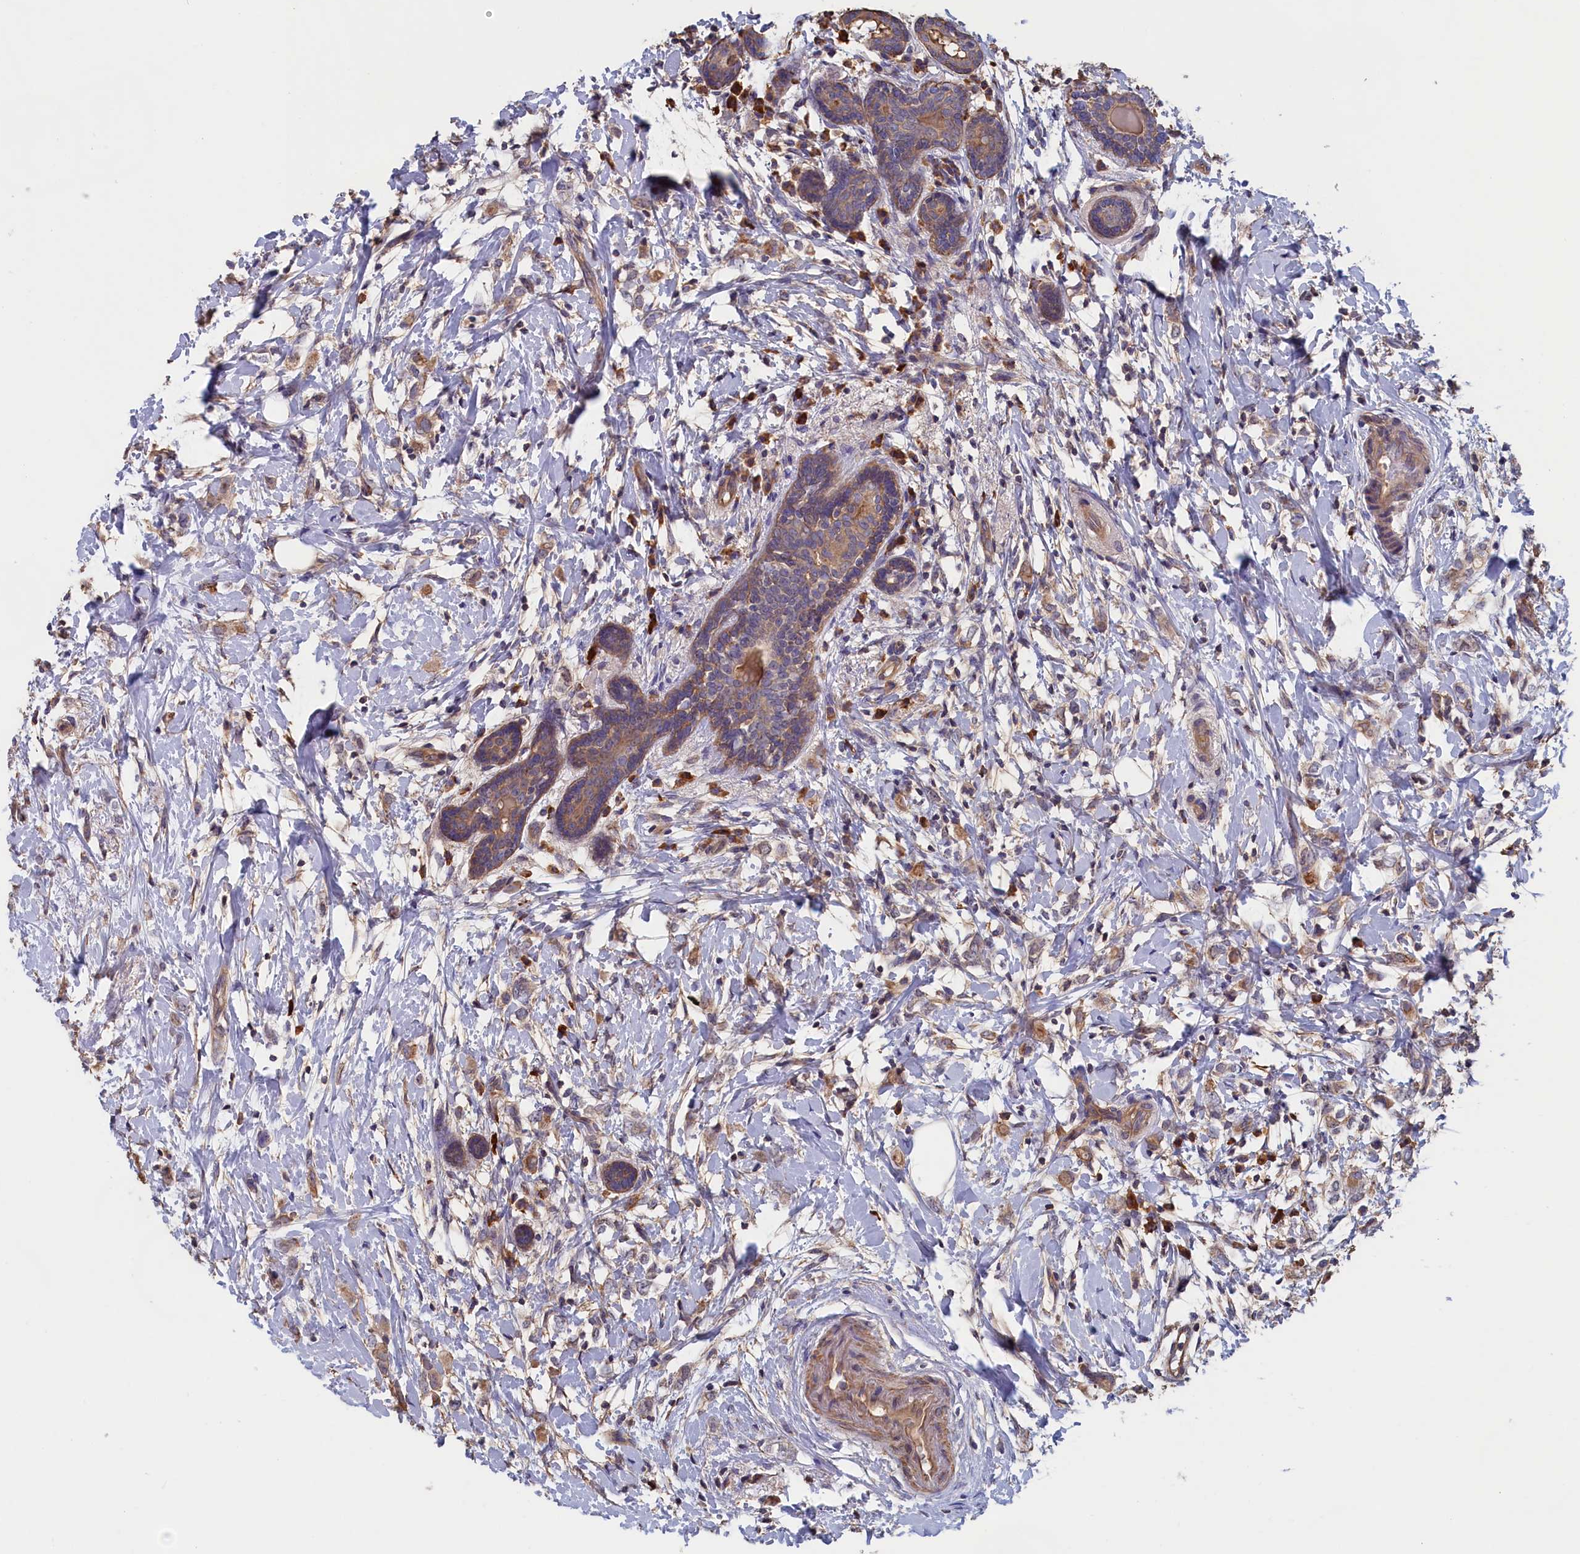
{"staining": {"intensity": "moderate", "quantity": ">75%", "location": "cytoplasmic/membranous"}, "tissue": "breast cancer", "cell_type": "Tumor cells", "image_type": "cancer", "snomed": [{"axis": "morphology", "description": "Normal tissue, NOS"}, {"axis": "morphology", "description": "Lobular carcinoma"}, {"axis": "topography", "description": "Breast"}], "caption": "This image shows immunohistochemistry (IHC) staining of human breast cancer (lobular carcinoma), with medium moderate cytoplasmic/membranous positivity in about >75% of tumor cells.", "gene": "ANKRD2", "patient": {"sex": "female", "age": 47}}